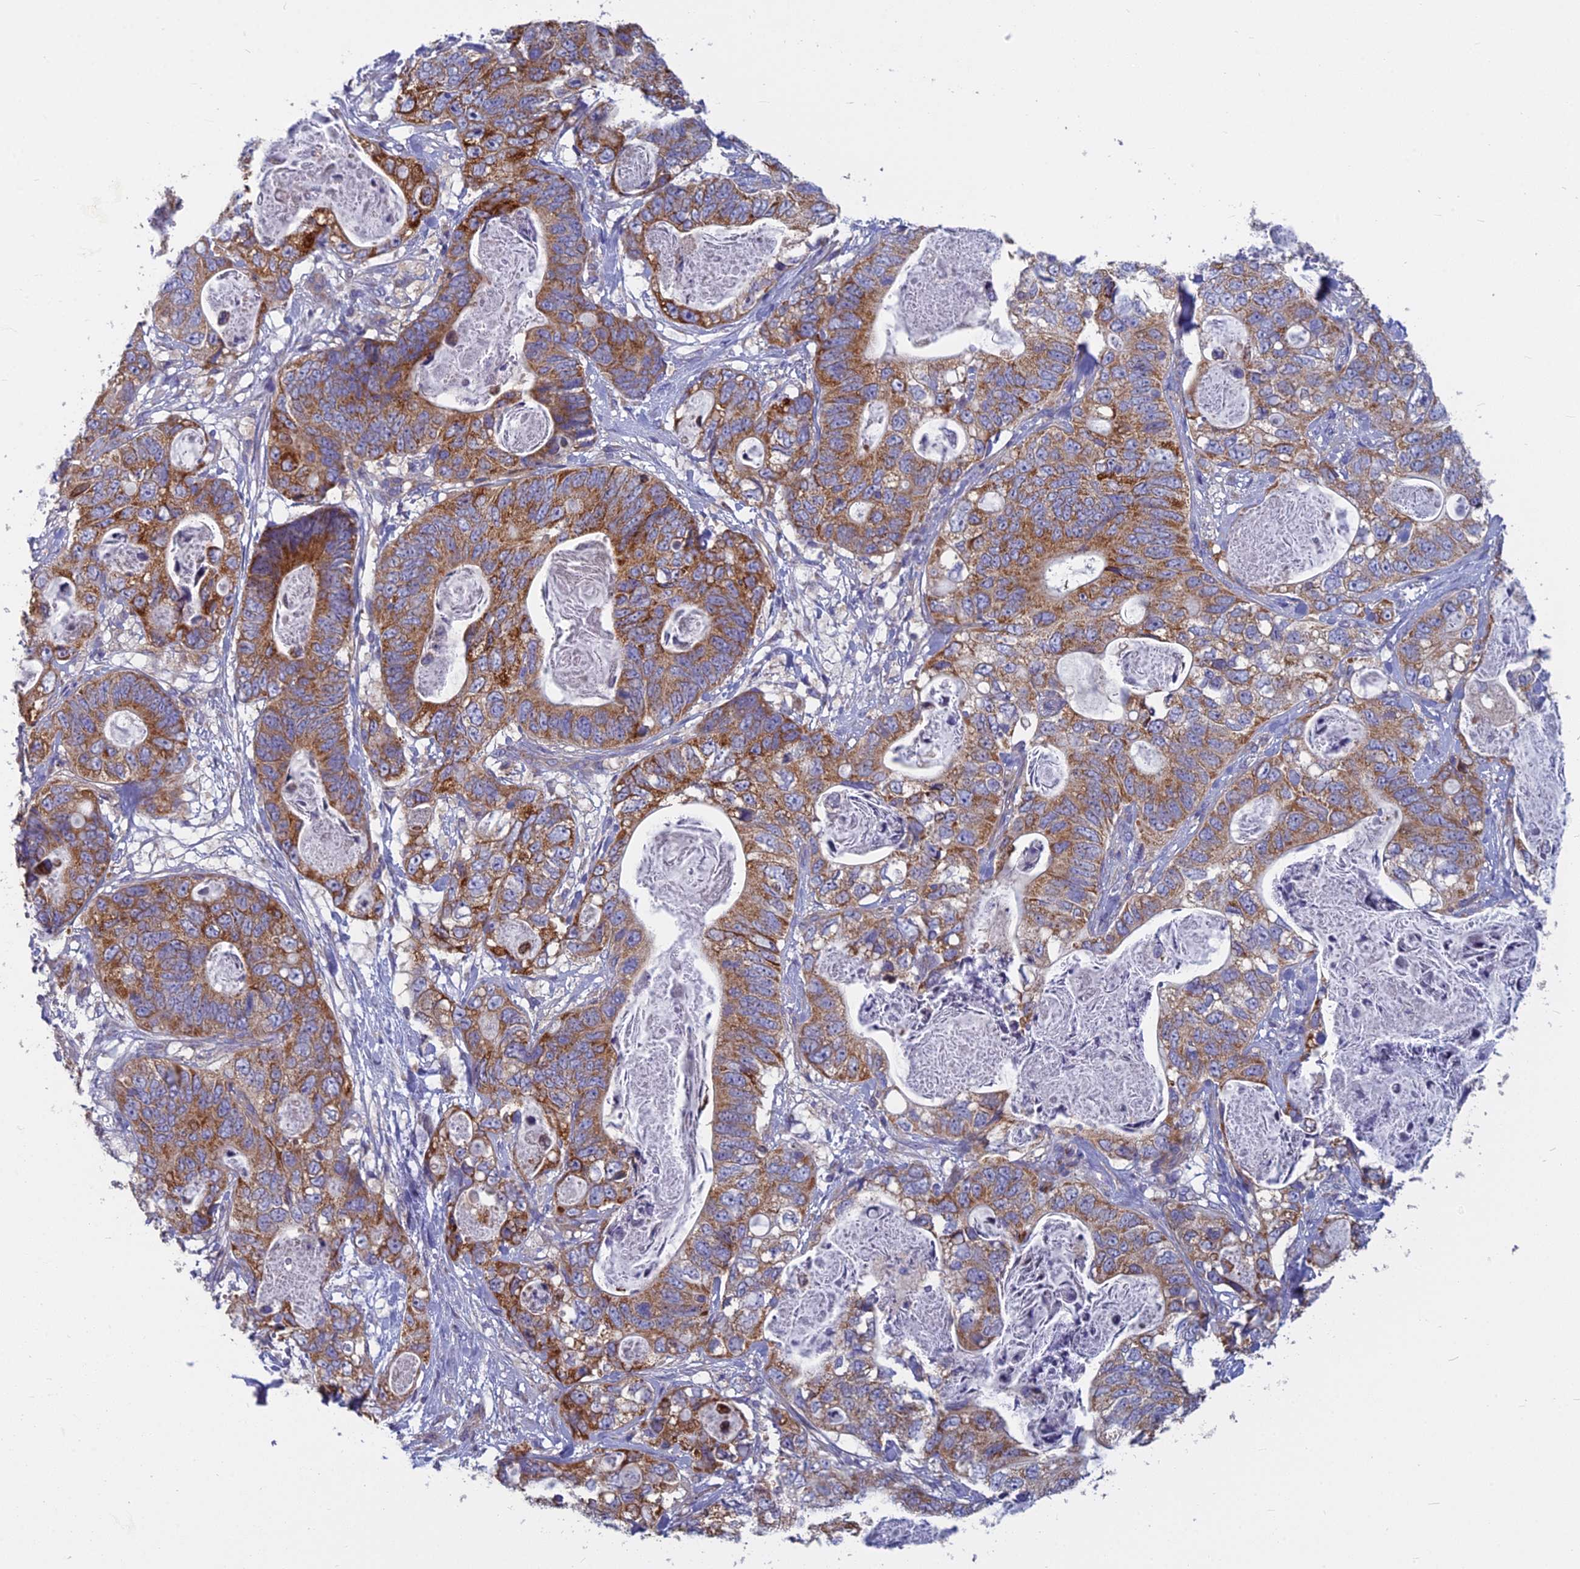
{"staining": {"intensity": "moderate", "quantity": ">75%", "location": "cytoplasmic/membranous"}, "tissue": "stomach cancer", "cell_type": "Tumor cells", "image_type": "cancer", "snomed": [{"axis": "morphology", "description": "Normal tissue, NOS"}, {"axis": "morphology", "description": "Adenocarcinoma, NOS"}, {"axis": "topography", "description": "Stomach"}], "caption": "Approximately >75% of tumor cells in stomach cancer (adenocarcinoma) reveal moderate cytoplasmic/membranous protein expression as visualized by brown immunohistochemical staining.", "gene": "COX20", "patient": {"sex": "female", "age": 89}}